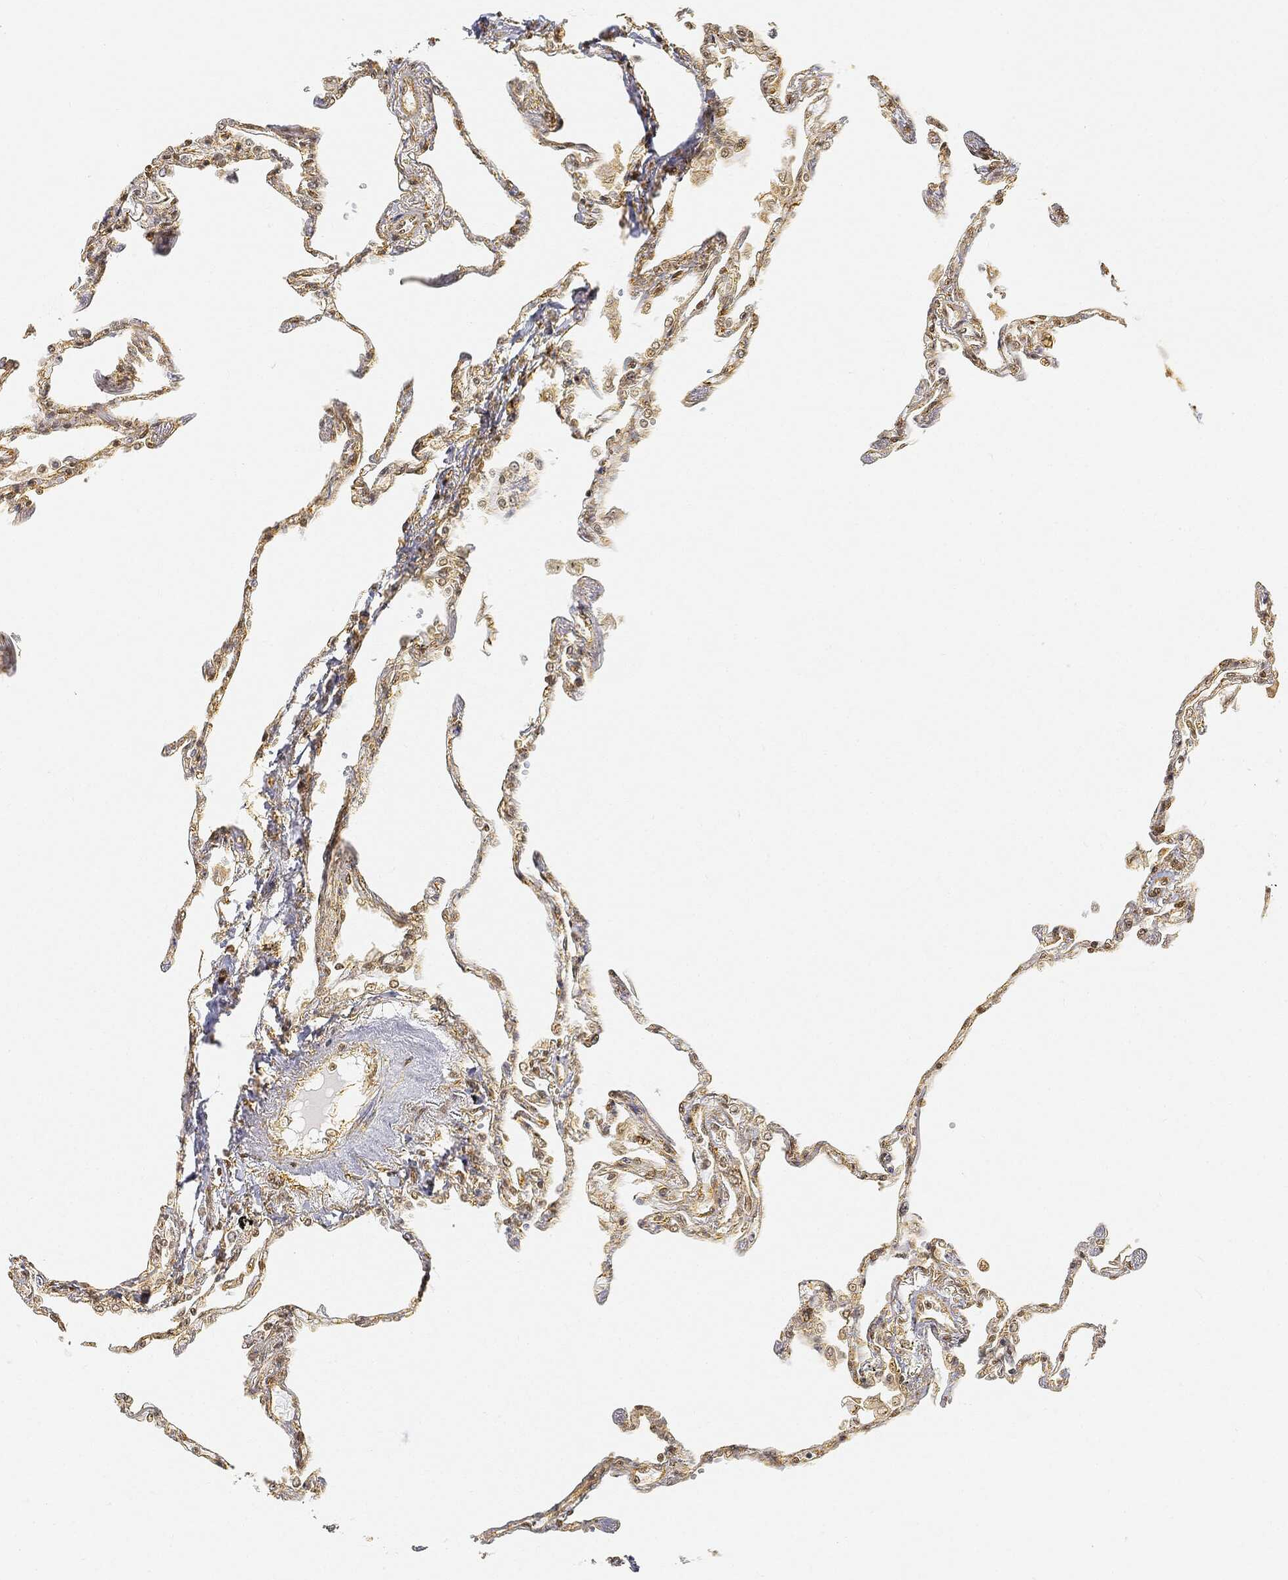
{"staining": {"intensity": "moderate", "quantity": "25%-75%", "location": "cytoplasmic/membranous,nuclear"}, "tissue": "lung", "cell_type": "Alveolar cells", "image_type": "normal", "snomed": [{"axis": "morphology", "description": "Normal tissue, NOS"}, {"axis": "topography", "description": "Lung"}], "caption": "Immunohistochemical staining of unremarkable lung reveals moderate cytoplasmic/membranous,nuclear protein expression in about 25%-75% of alveolar cells.", "gene": "RSRC2", "patient": {"sex": "male", "age": 78}}